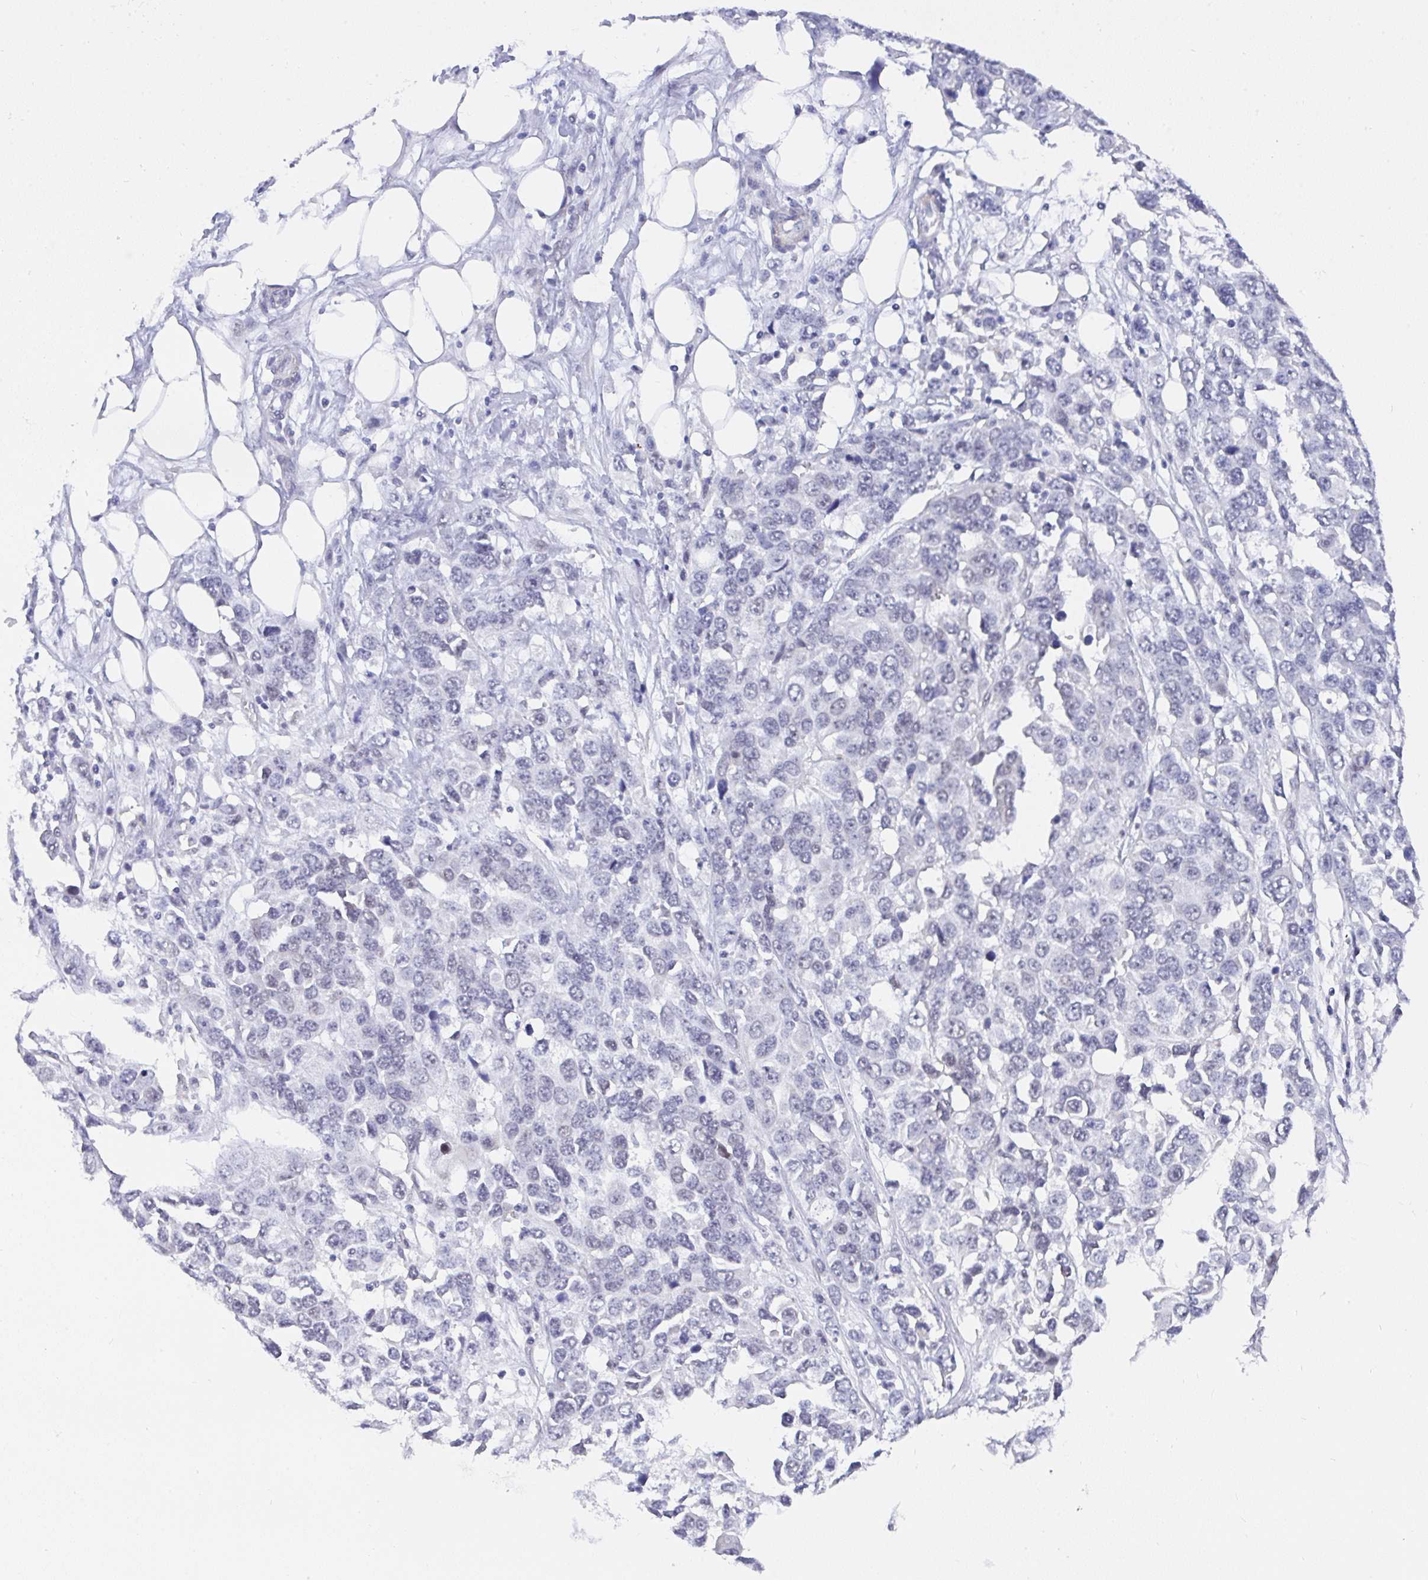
{"staining": {"intensity": "negative", "quantity": "none", "location": "none"}, "tissue": "ovarian cancer", "cell_type": "Tumor cells", "image_type": "cancer", "snomed": [{"axis": "morphology", "description": "Cystadenocarcinoma, serous, NOS"}, {"axis": "topography", "description": "Ovary"}], "caption": "This micrograph is of serous cystadenocarcinoma (ovarian) stained with immunohistochemistry (IHC) to label a protein in brown with the nuclei are counter-stained blue. There is no expression in tumor cells. (Immunohistochemistry, brightfield microscopy, high magnification).", "gene": "FBXL22", "patient": {"sex": "female", "age": 76}}